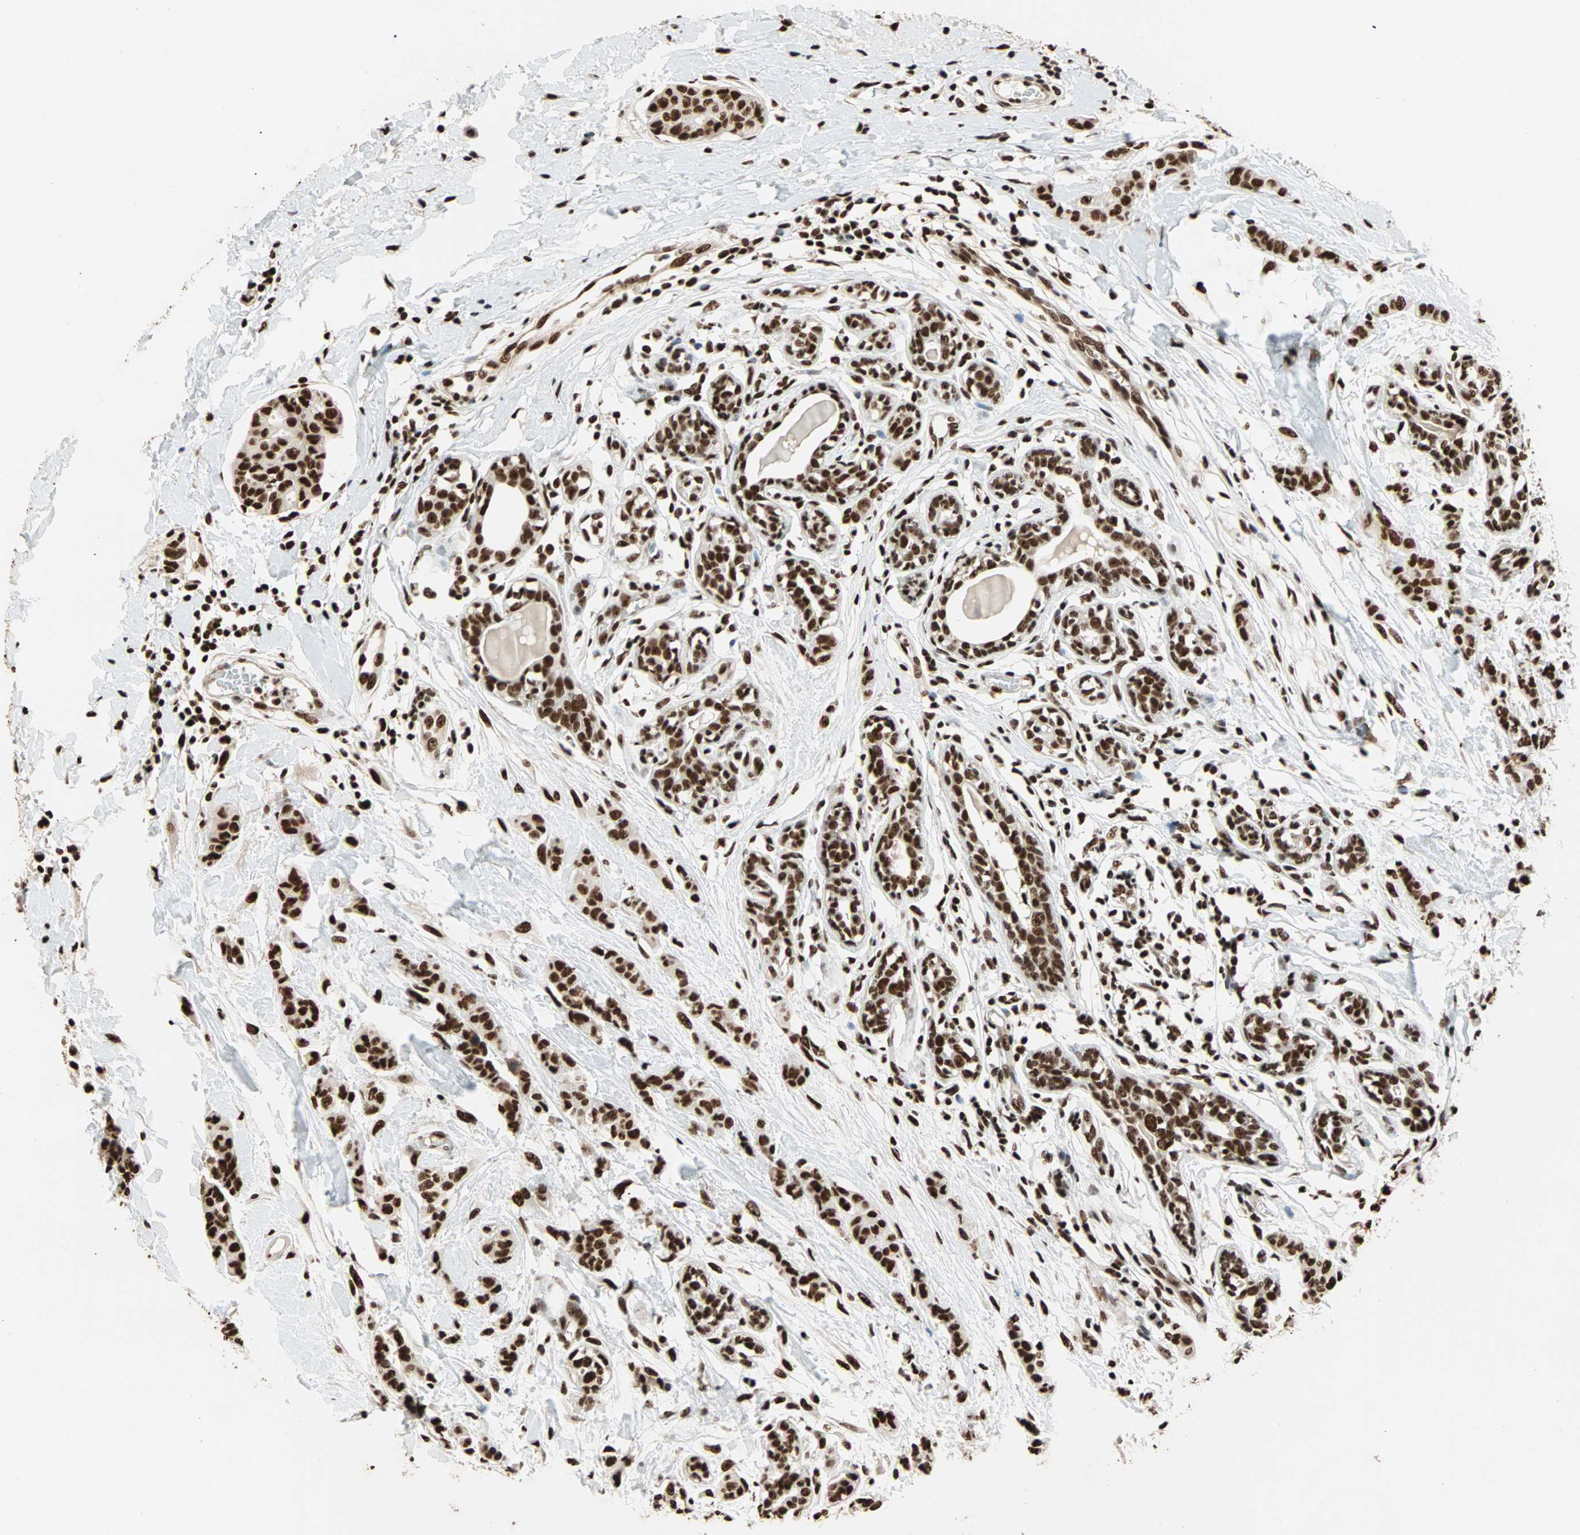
{"staining": {"intensity": "strong", "quantity": ">75%", "location": "nuclear"}, "tissue": "breast cancer", "cell_type": "Tumor cells", "image_type": "cancer", "snomed": [{"axis": "morphology", "description": "Normal tissue, NOS"}, {"axis": "morphology", "description": "Duct carcinoma"}, {"axis": "topography", "description": "Breast"}], "caption": "A brown stain highlights strong nuclear expression of a protein in breast cancer tumor cells. (DAB (3,3'-diaminobenzidine) IHC, brown staining for protein, blue staining for nuclei).", "gene": "ILF2", "patient": {"sex": "female", "age": 40}}